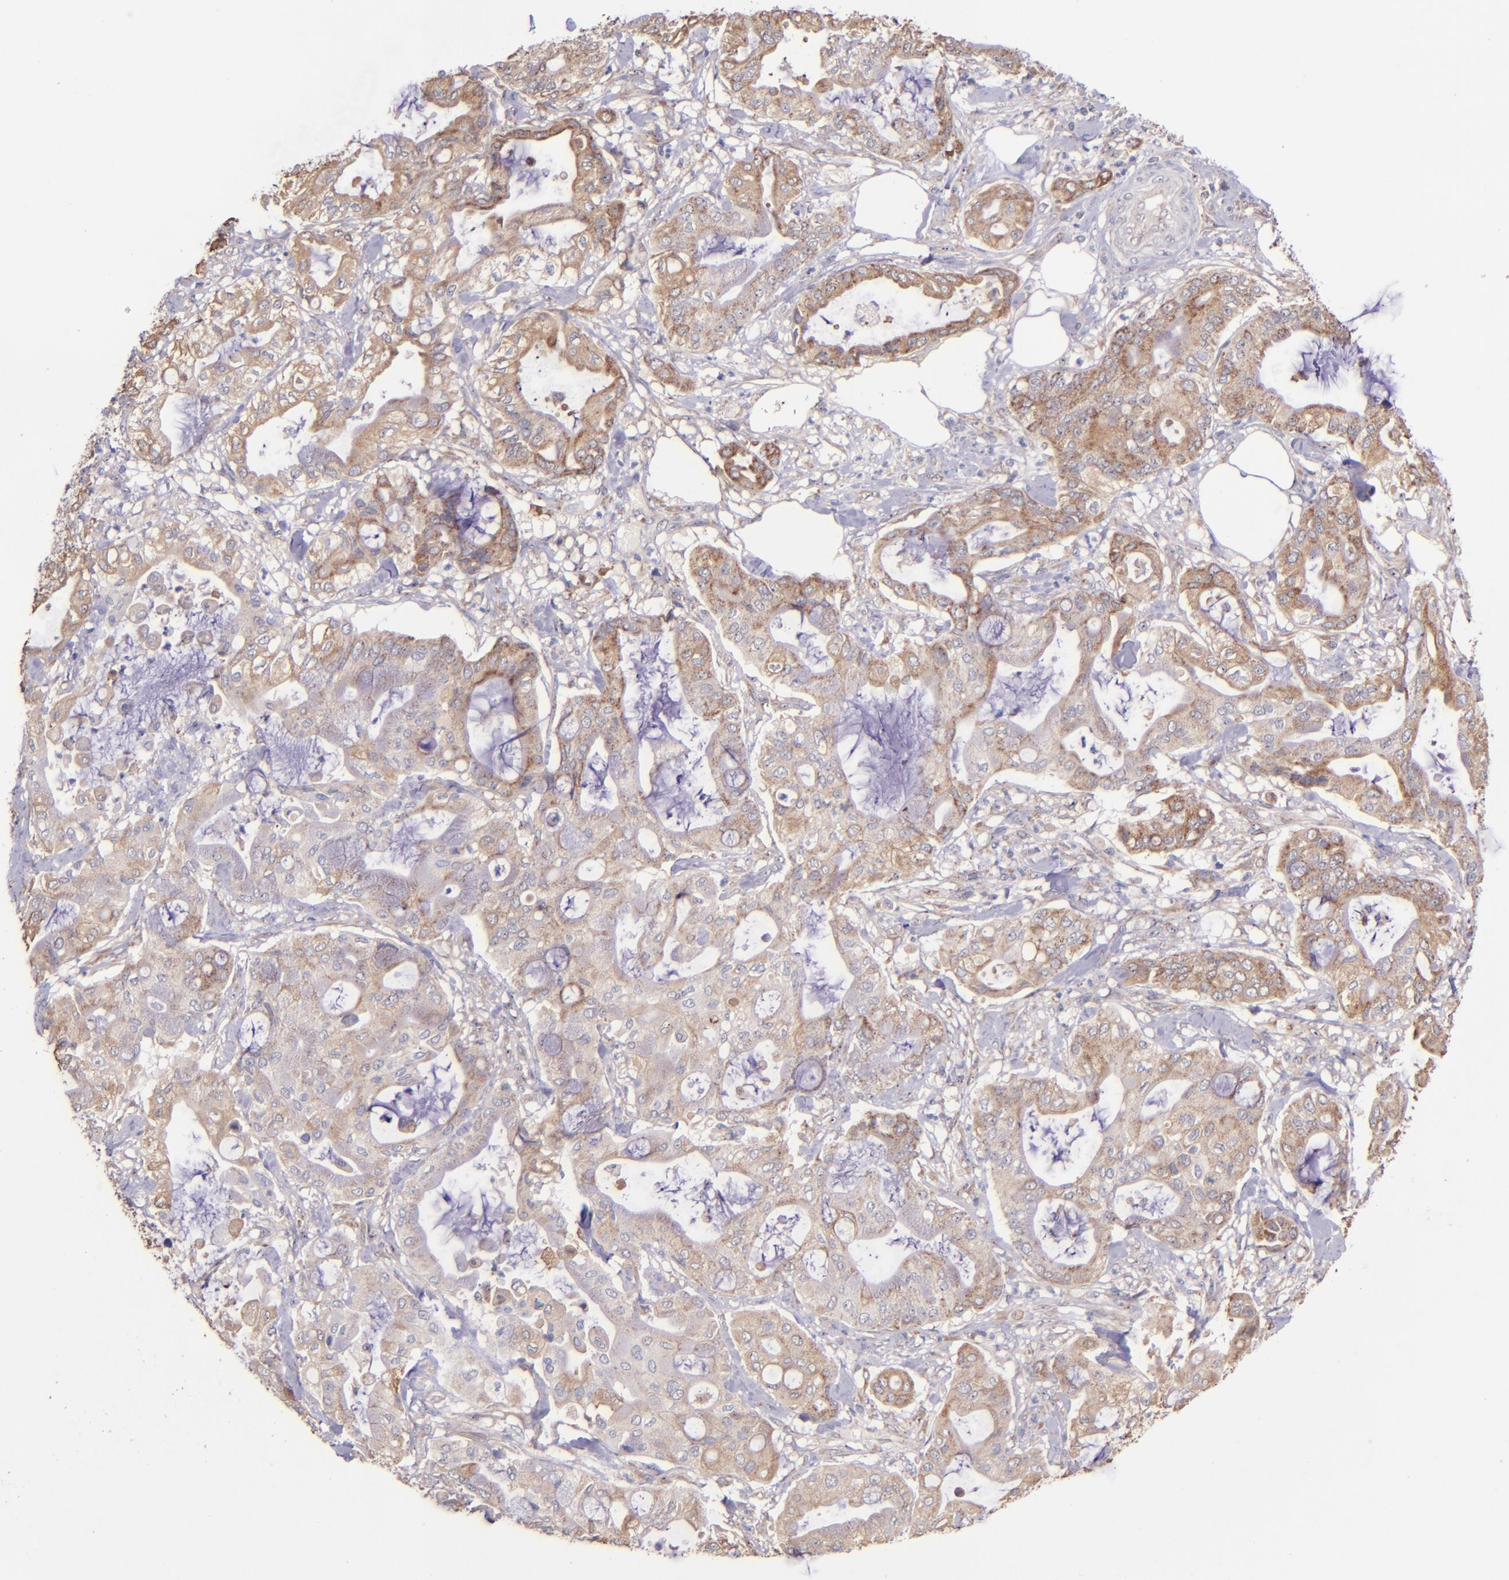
{"staining": {"intensity": "moderate", "quantity": ">75%", "location": "cytoplasmic/membranous"}, "tissue": "pancreatic cancer", "cell_type": "Tumor cells", "image_type": "cancer", "snomed": [{"axis": "morphology", "description": "Adenocarcinoma, NOS"}, {"axis": "morphology", "description": "Adenocarcinoma, metastatic, NOS"}, {"axis": "topography", "description": "Lymph node"}, {"axis": "topography", "description": "Pancreas"}, {"axis": "topography", "description": "Duodenum"}], "caption": "Pancreatic adenocarcinoma stained for a protein (brown) demonstrates moderate cytoplasmic/membranous positive expression in about >75% of tumor cells.", "gene": "SHC1", "patient": {"sex": "female", "age": 64}}